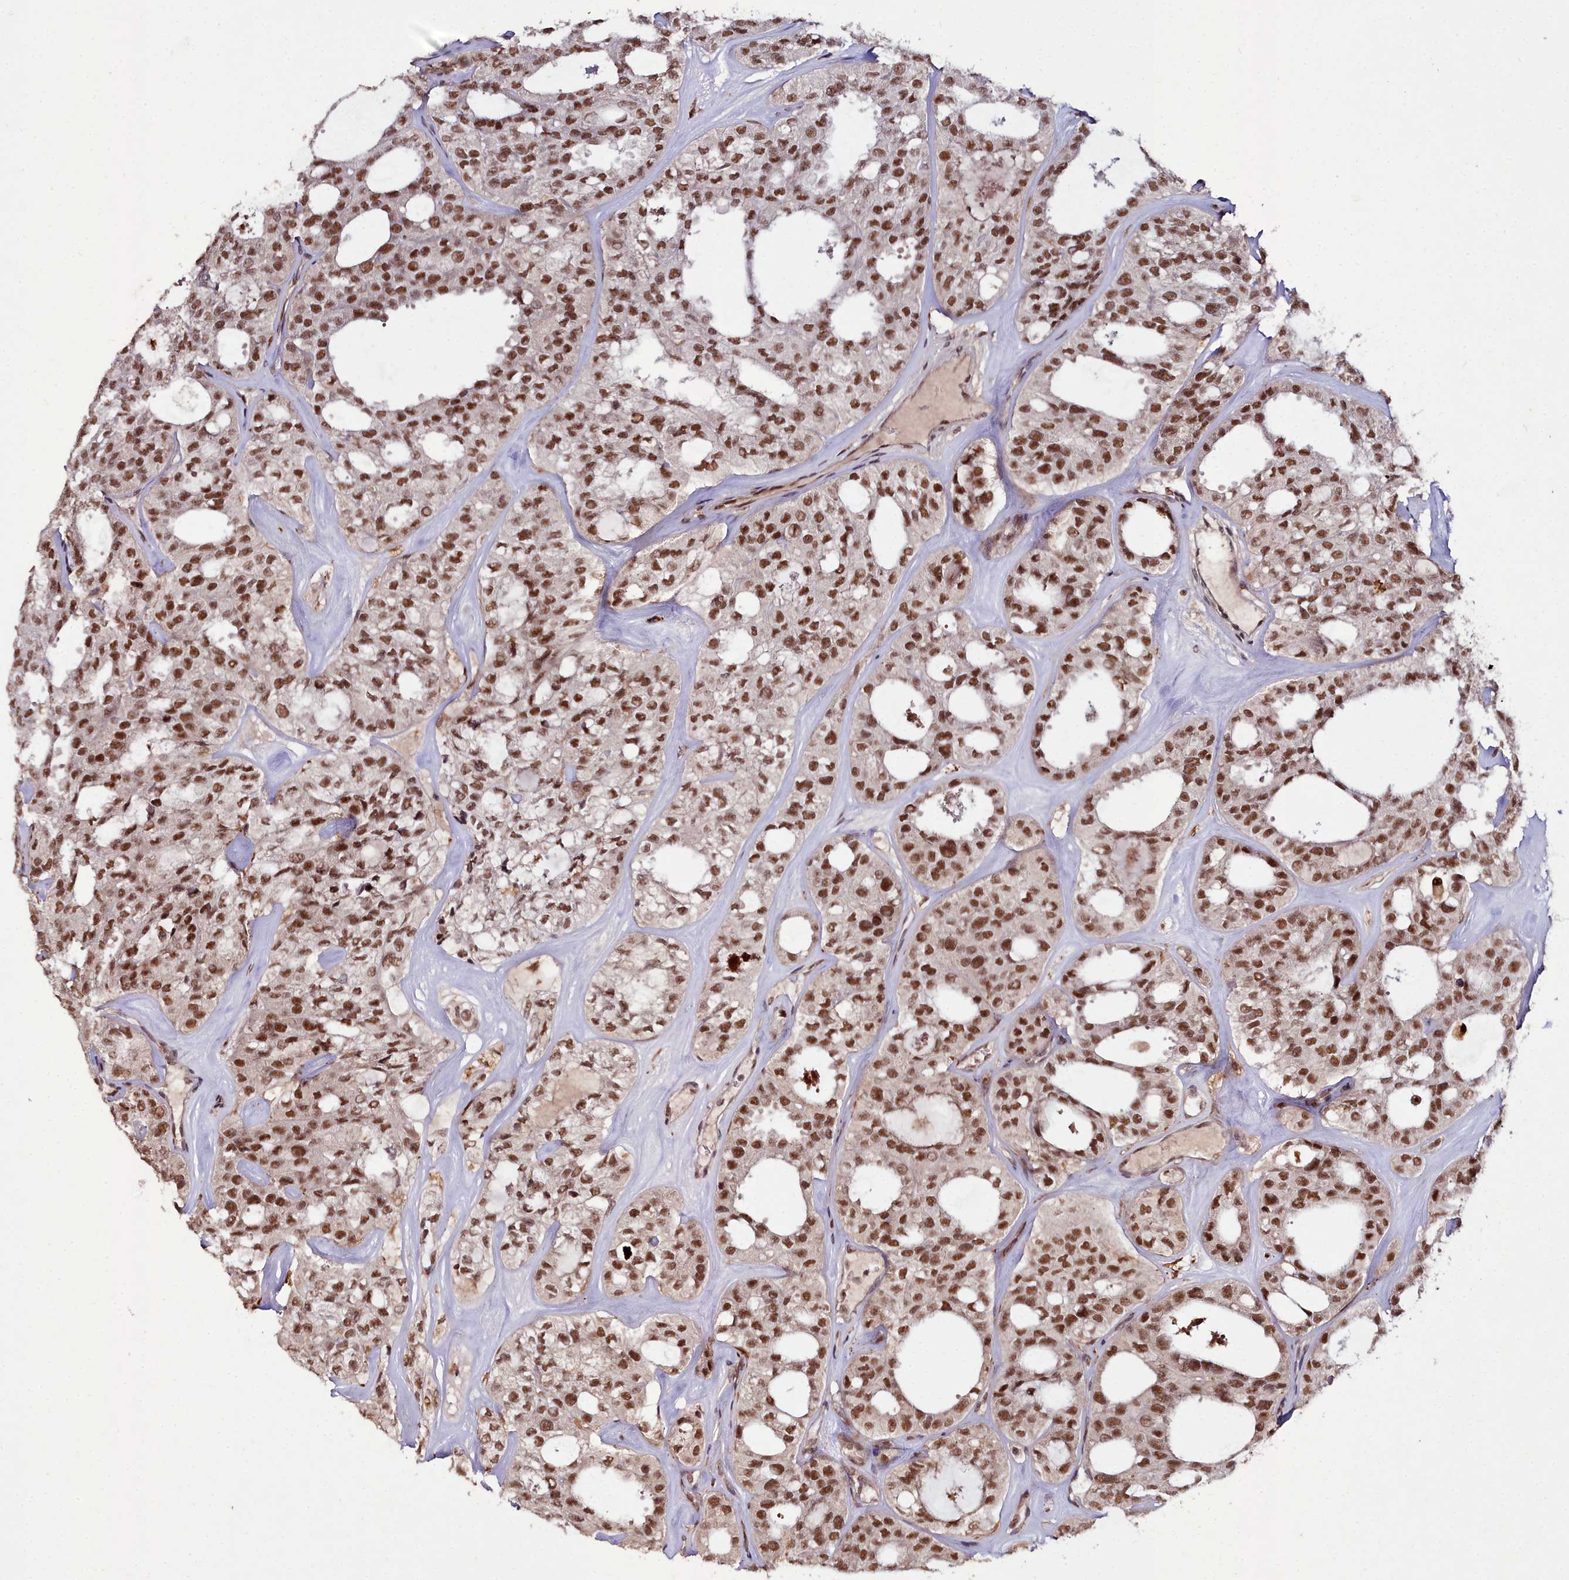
{"staining": {"intensity": "strong", "quantity": ">75%", "location": "nuclear"}, "tissue": "thyroid cancer", "cell_type": "Tumor cells", "image_type": "cancer", "snomed": [{"axis": "morphology", "description": "Follicular adenoma carcinoma, NOS"}, {"axis": "topography", "description": "Thyroid gland"}], "caption": "Brown immunohistochemical staining in thyroid cancer exhibits strong nuclear positivity in approximately >75% of tumor cells.", "gene": "CXXC1", "patient": {"sex": "male", "age": 75}}